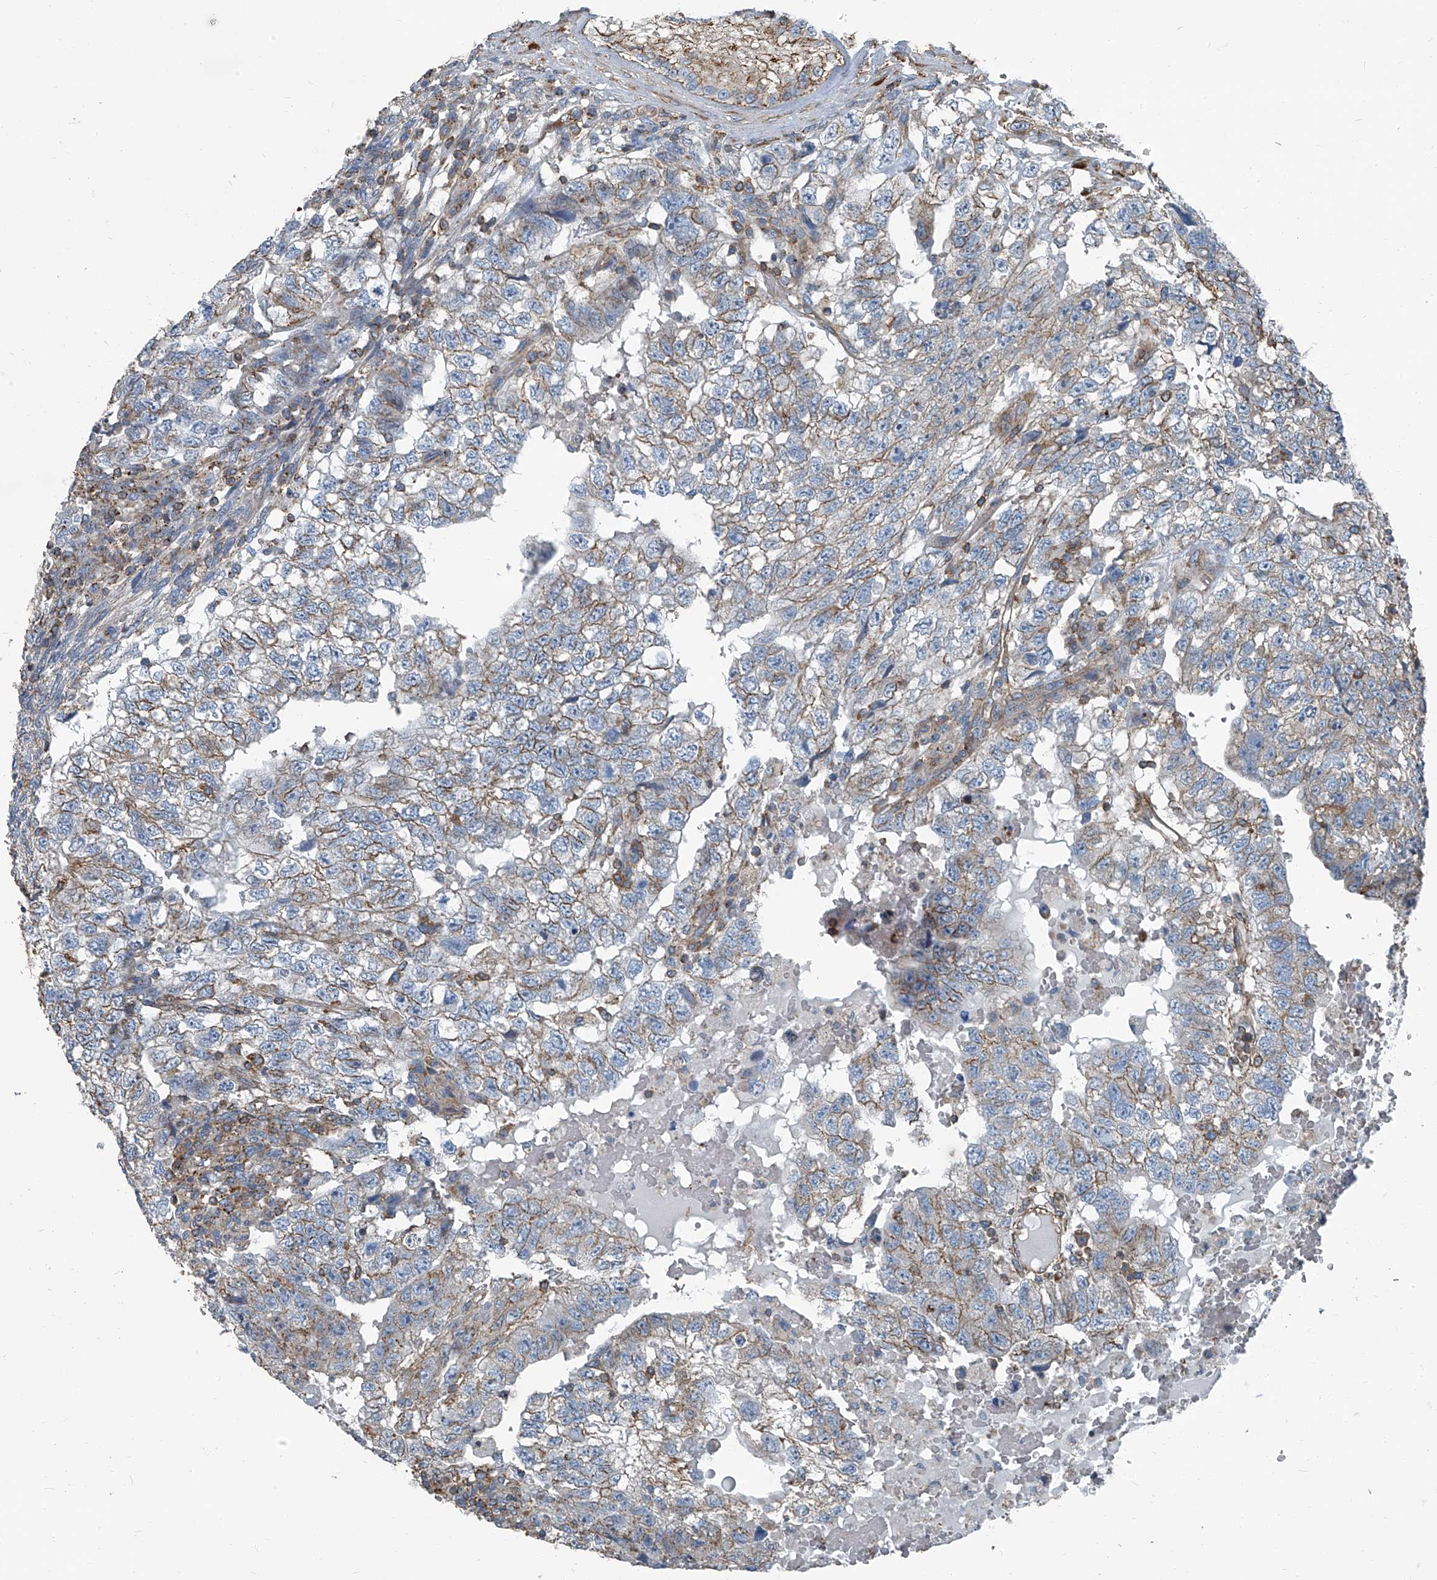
{"staining": {"intensity": "weak", "quantity": "25%-75%", "location": "cytoplasmic/membranous"}, "tissue": "testis cancer", "cell_type": "Tumor cells", "image_type": "cancer", "snomed": [{"axis": "morphology", "description": "Carcinoma, Embryonal, NOS"}, {"axis": "topography", "description": "Testis"}], "caption": "High-magnification brightfield microscopy of testis embryonal carcinoma stained with DAB (3,3'-diaminobenzidine) (brown) and counterstained with hematoxylin (blue). tumor cells exhibit weak cytoplasmic/membranous expression is present in approximately25%-75% of cells. (DAB = brown stain, brightfield microscopy at high magnification).", "gene": "SEPTIN7", "patient": {"sex": "male", "age": 36}}